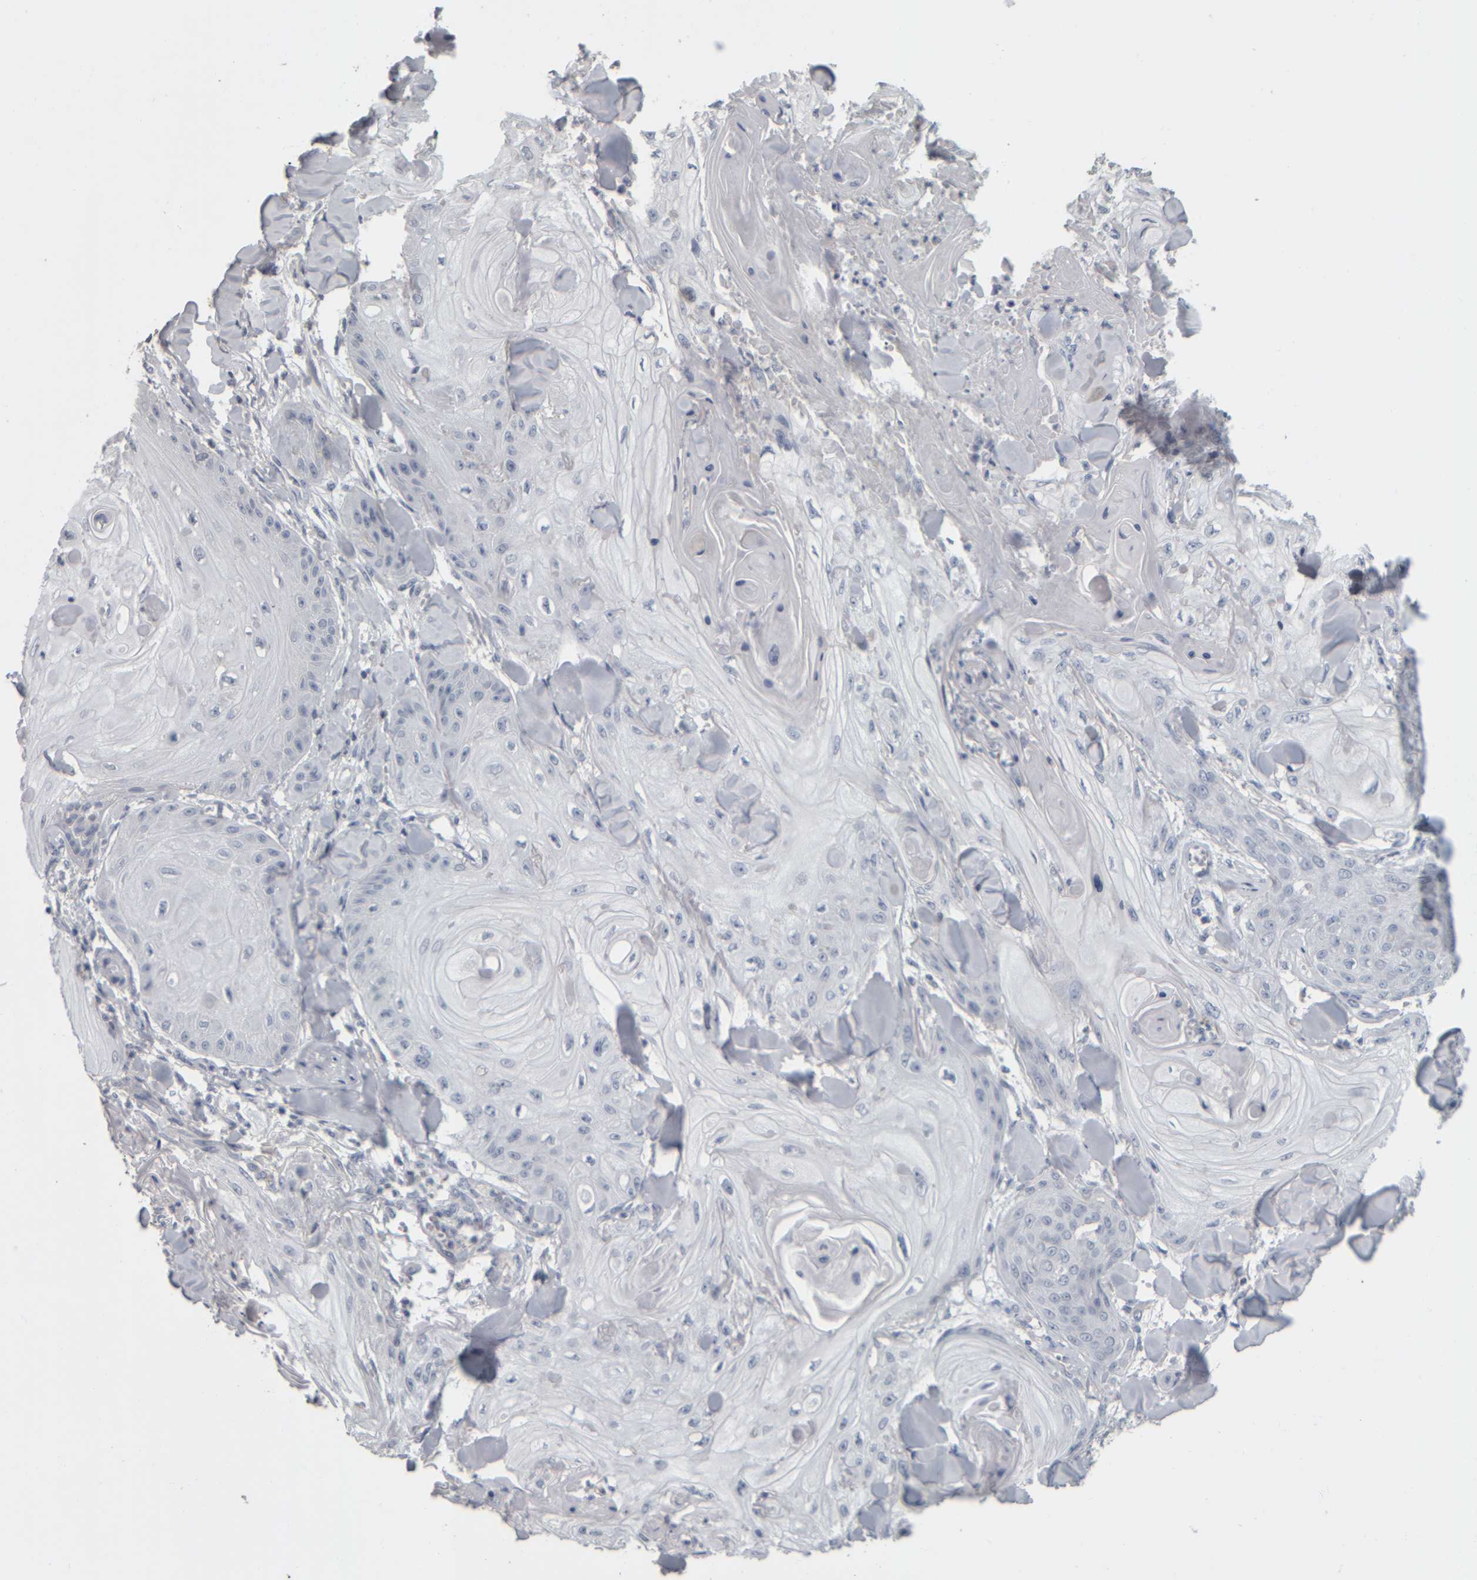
{"staining": {"intensity": "negative", "quantity": "none", "location": "none"}, "tissue": "skin cancer", "cell_type": "Tumor cells", "image_type": "cancer", "snomed": [{"axis": "morphology", "description": "Squamous cell carcinoma, NOS"}, {"axis": "topography", "description": "Skin"}], "caption": "Tumor cells are negative for protein expression in human squamous cell carcinoma (skin).", "gene": "CAVIN4", "patient": {"sex": "male", "age": 74}}